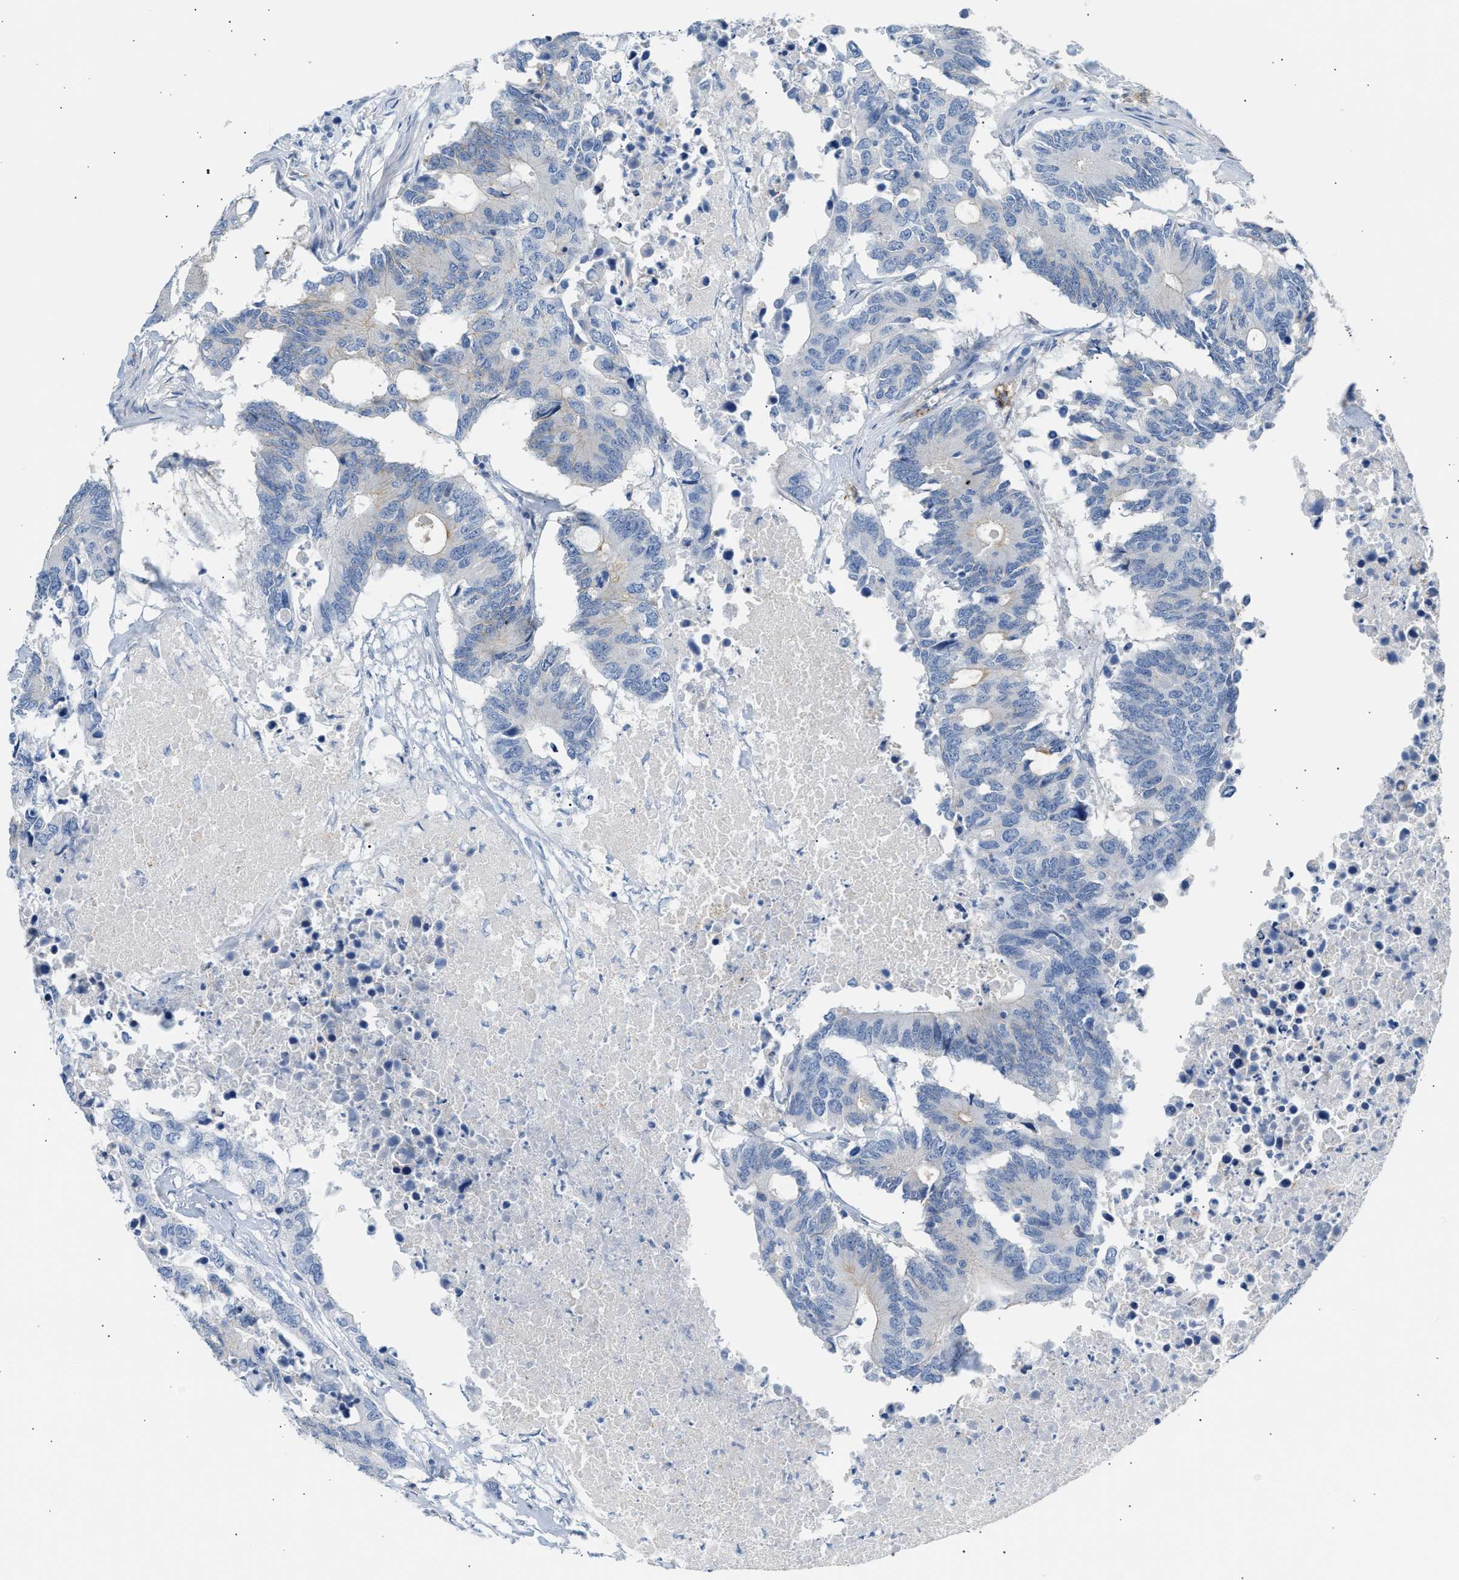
{"staining": {"intensity": "moderate", "quantity": "<25%", "location": "cytoplasmic/membranous"}, "tissue": "colorectal cancer", "cell_type": "Tumor cells", "image_type": "cancer", "snomed": [{"axis": "morphology", "description": "Adenocarcinoma, NOS"}, {"axis": "topography", "description": "Colon"}], "caption": "Immunohistochemical staining of adenocarcinoma (colorectal) reveals low levels of moderate cytoplasmic/membranous protein positivity in approximately <25% of tumor cells.", "gene": "ERBB2", "patient": {"sex": "male", "age": 71}}